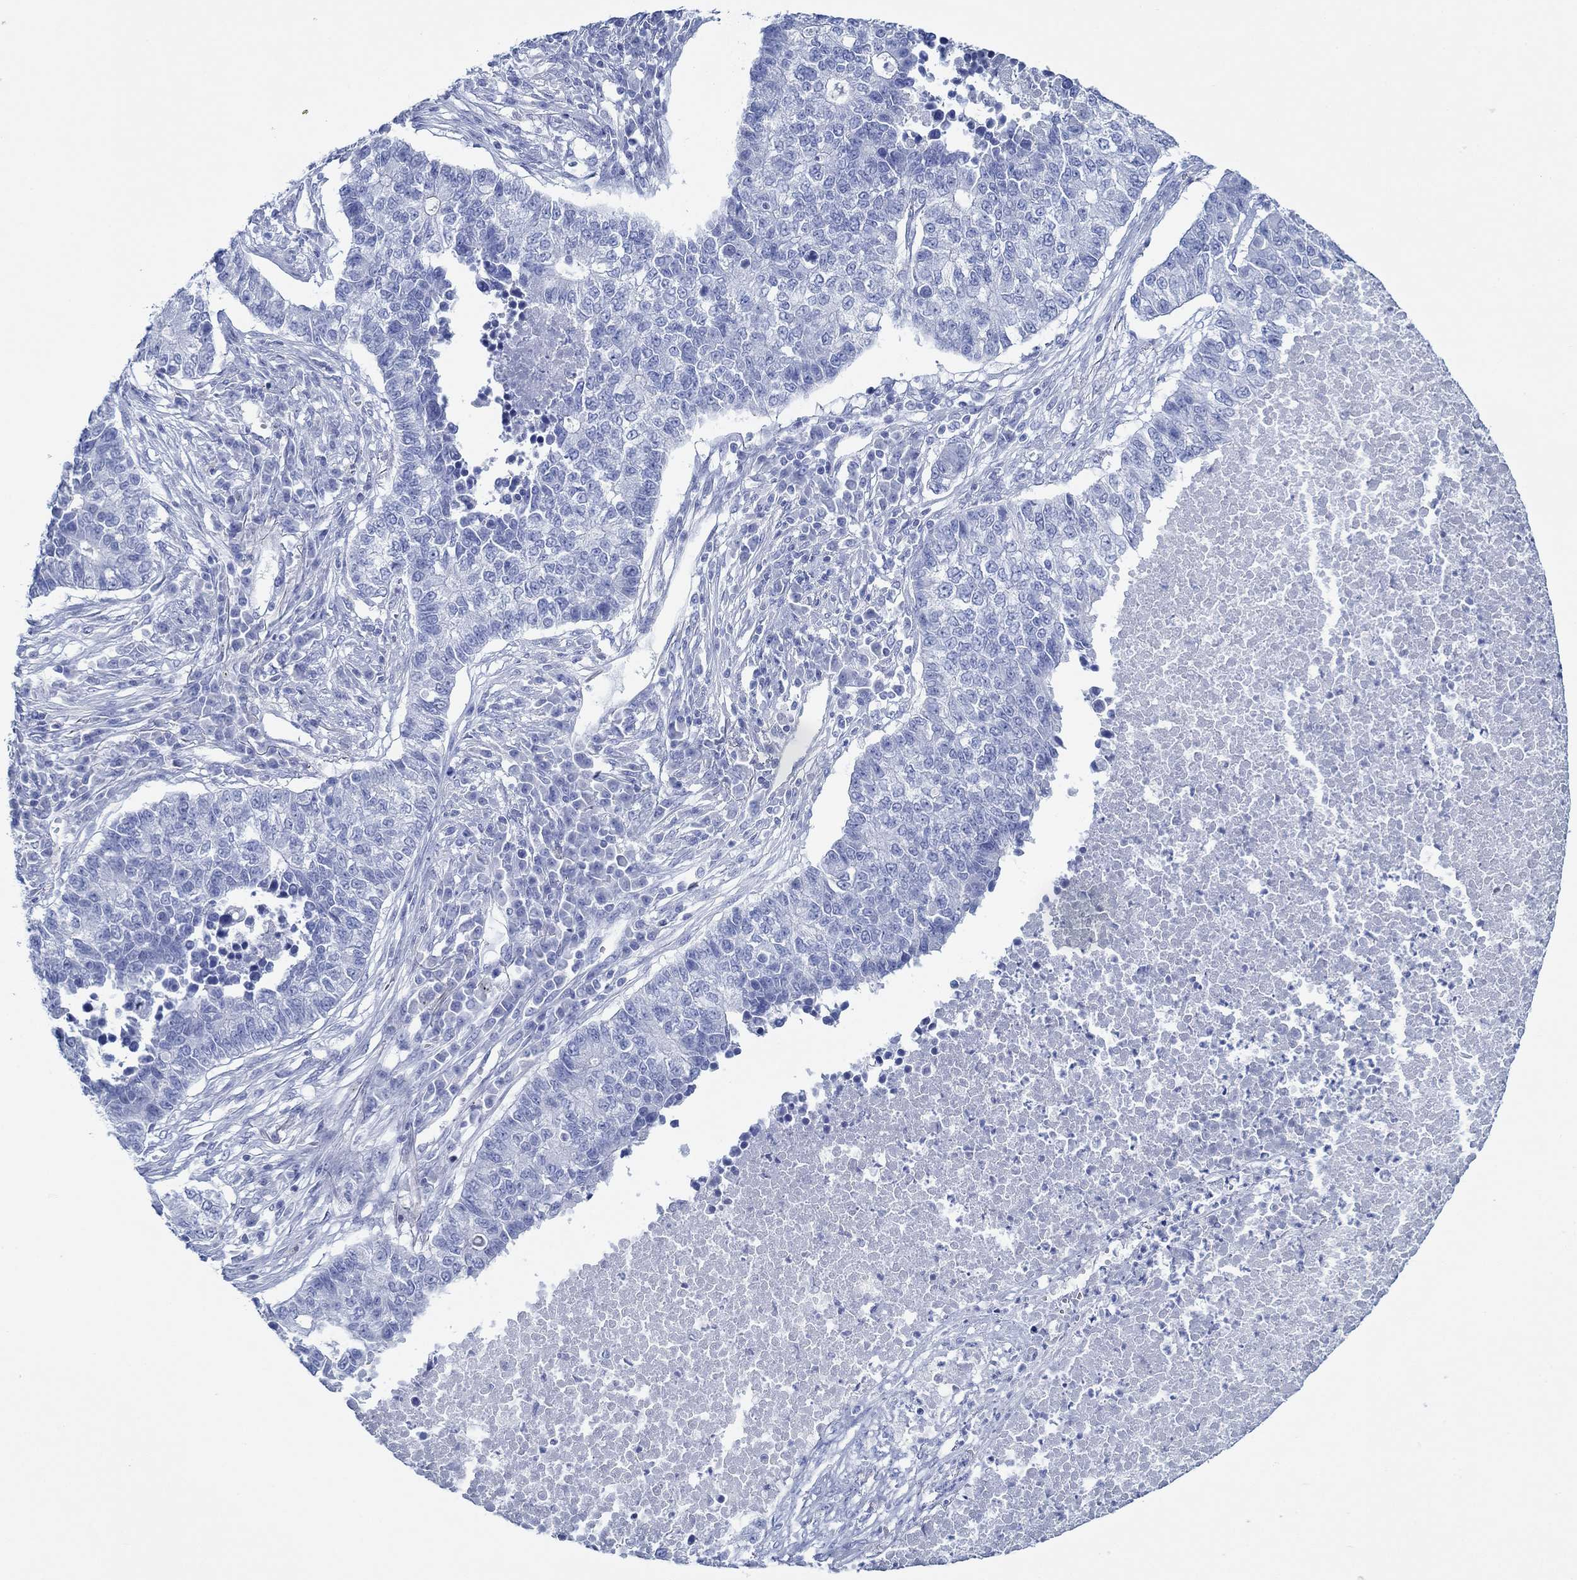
{"staining": {"intensity": "negative", "quantity": "none", "location": "none"}, "tissue": "lung cancer", "cell_type": "Tumor cells", "image_type": "cancer", "snomed": [{"axis": "morphology", "description": "Adenocarcinoma, NOS"}, {"axis": "topography", "description": "Lung"}], "caption": "There is no significant positivity in tumor cells of lung adenocarcinoma.", "gene": "IGFBP6", "patient": {"sex": "male", "age": 57}}